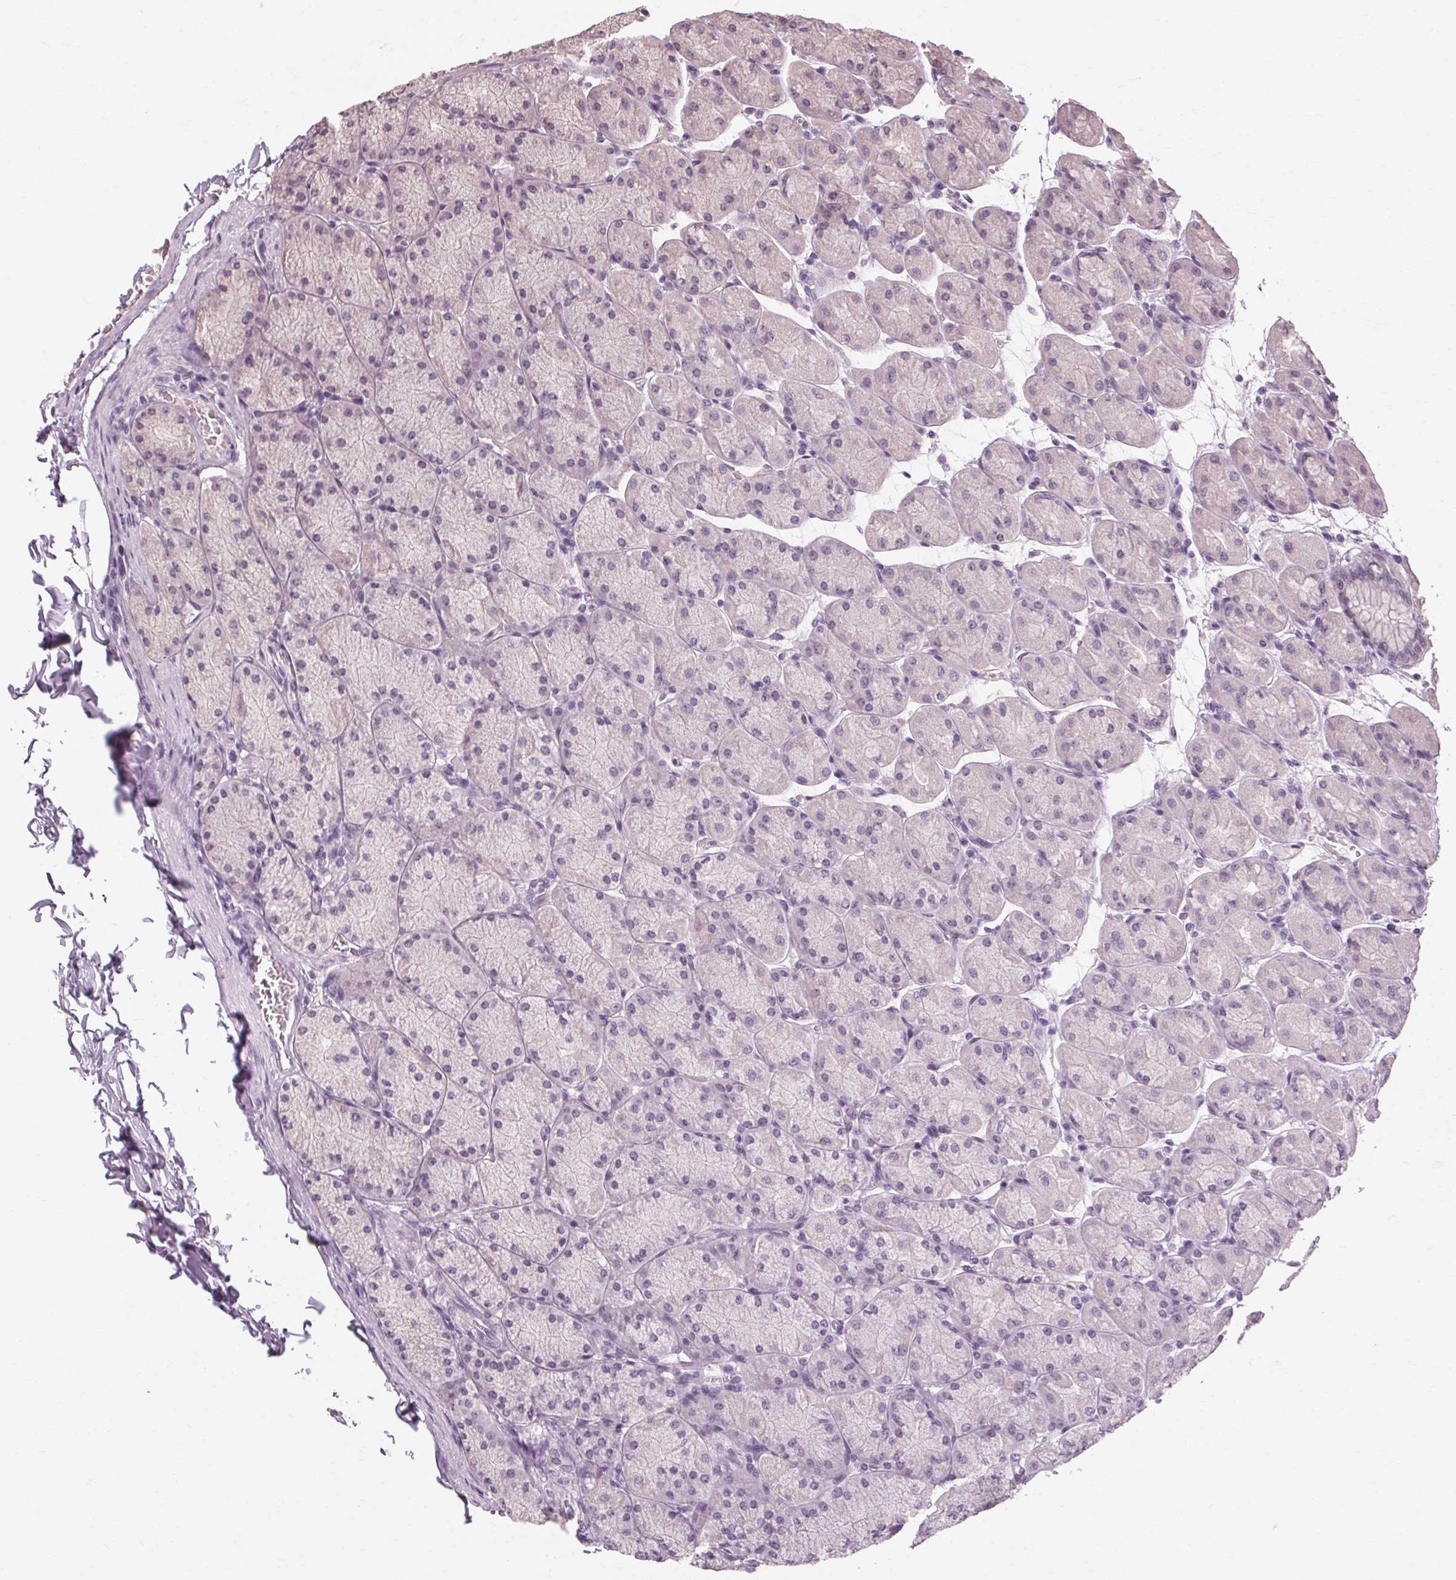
{"staining": {"intensity": "moderate", "quantity": "<25%", "location": "cytoplasmic/membranous"}, "tissue": "stomach", "cell_type": "Glandular cells", "image_type": "normal", "snomed": [{"axis": "morphology", "description": "Normal tissue, NOS"}, {"axis": "topography", "description": "Stomach, upper"}], "caption": "Stomach stained with DAB (3,3'-diaminobenzidine) immunohistochemistry (IHC) exhibits low levels of moderate cytoplasmic/membranous staining in approximately <25% of glandular cells.", "gene": "POMC", "patient": {"sex": "female", "age": 56}}